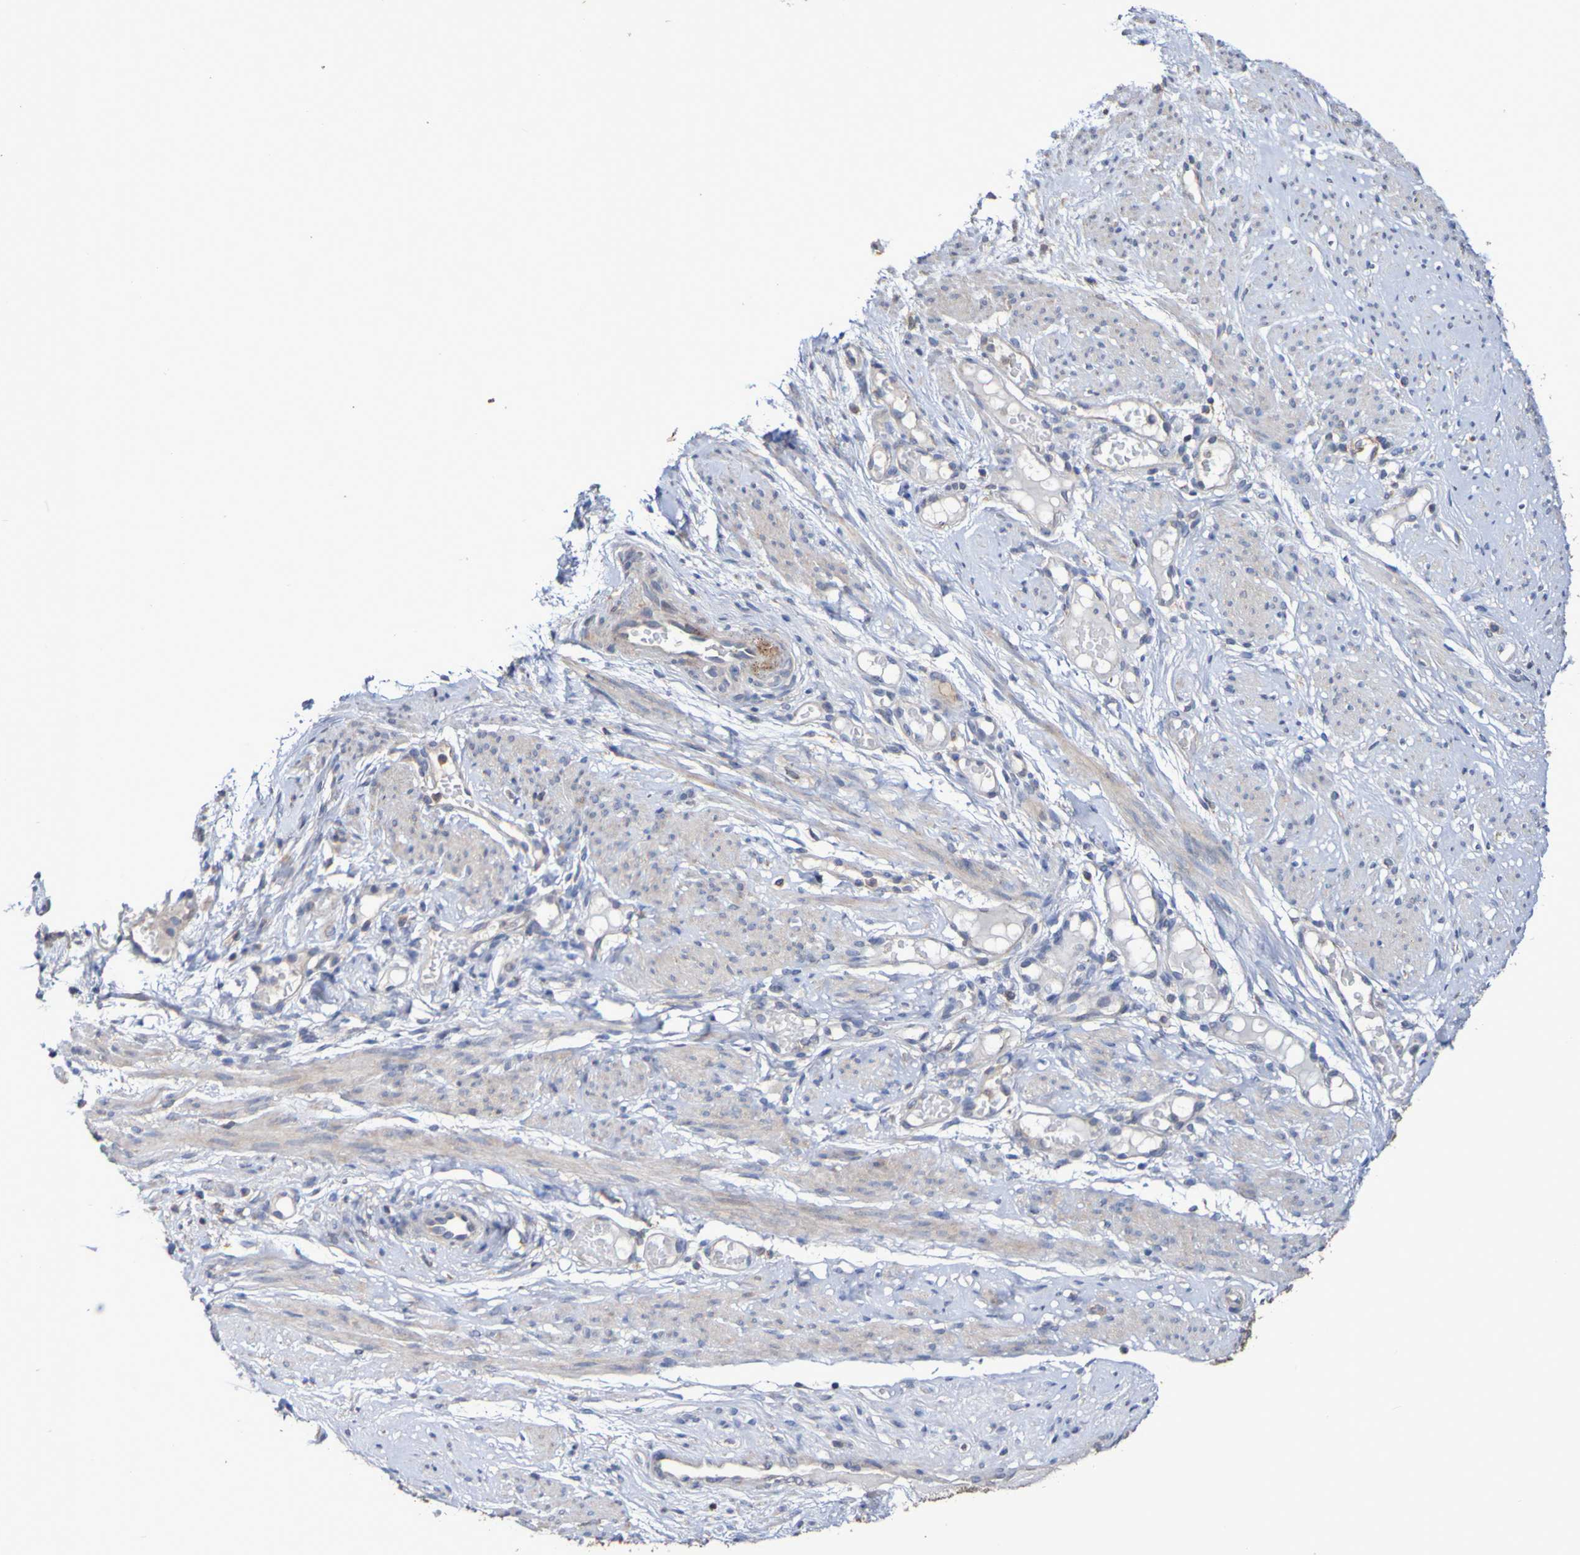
{"staining": {"intensity": "weak", "quantity": "25%-75%", "location": "cytoplasmic/membranous"}, "tissue": "endometrial cancer", "cell_type": "Tumor cells", "image_type": "cancer", "snomed": [{"axis": "morphology", "description": "Adenocarcinoma, NOS"}, {"axis": "topography", "description": "Endometrium"}], "caption": "Immunohistochemical staining of adenocarcinoma (endometrial) exhibits low levels of weak cytoplasmic/membranous protein positivity in approximately 25%-75% of tumor cells.", "gene": "C3orf18", "patient": {"sex": "female", "age": 85}}